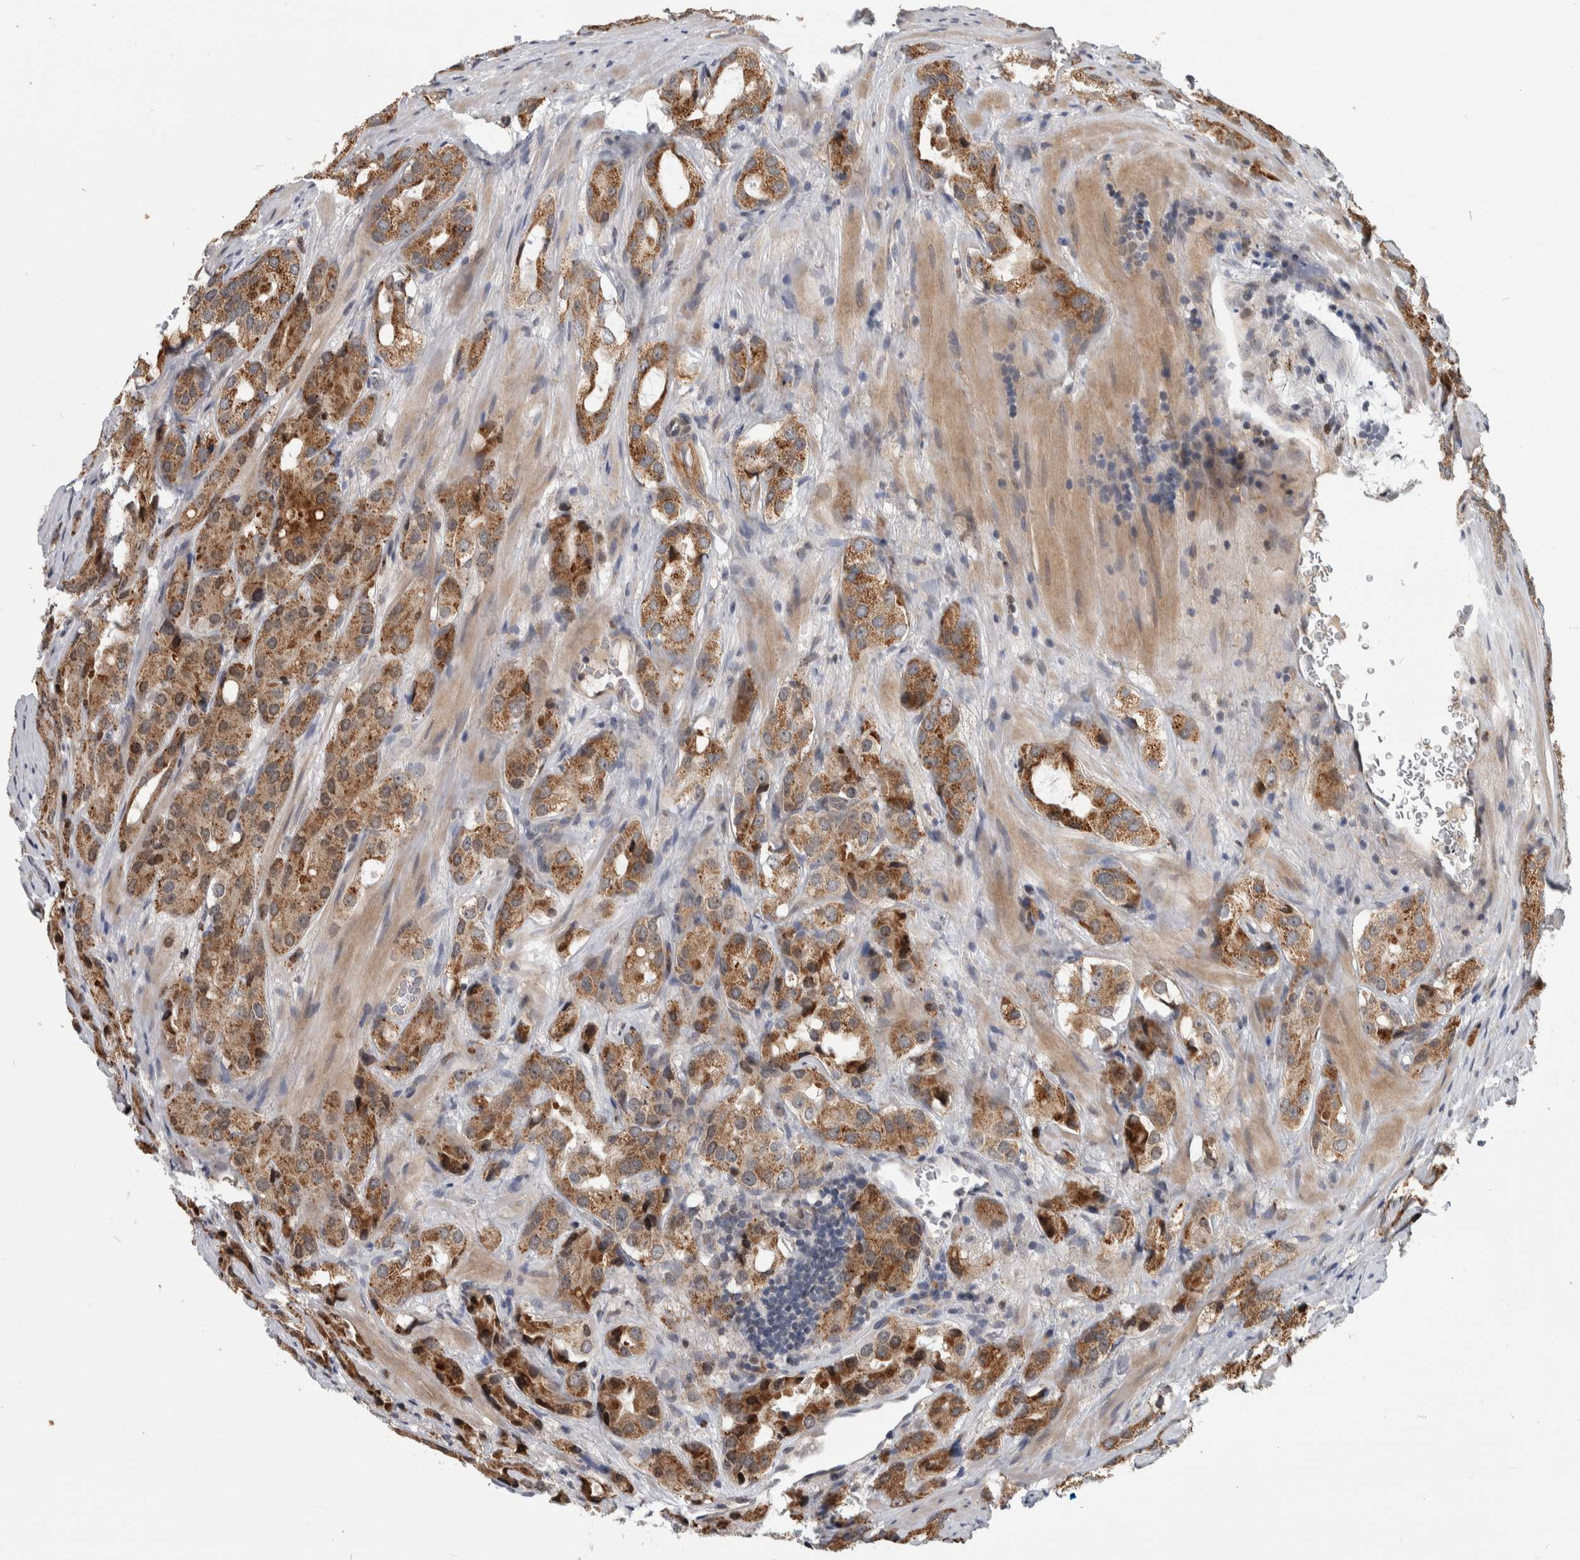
{"staining": {"intensity": "moderate", "quantity": ">75%", "location": "cytoplasmic/membranous"}, "tissue": "prostate cancer", "cell_type": "Tumor cells", "image_type": "cancer", "snomed": [{"axis": "morphology", "description": "Adenocarcinoma, High grade"}, {"axis": "topography", "description": "Prostate"}], "caption": "Immunohistochemical staining of human prostate cancer reveals medium levels of moderate cytoplasmic/membranous positivity in approximately >75% of tumor cells. (Stains: DAB (3,3'-diaminobenzidine) in brown, nuclei in blue, Microscopy: brightfield microscopy at high magnification).", "gene": "MSL1", "patient": {"sex": "male", "age": 63}}